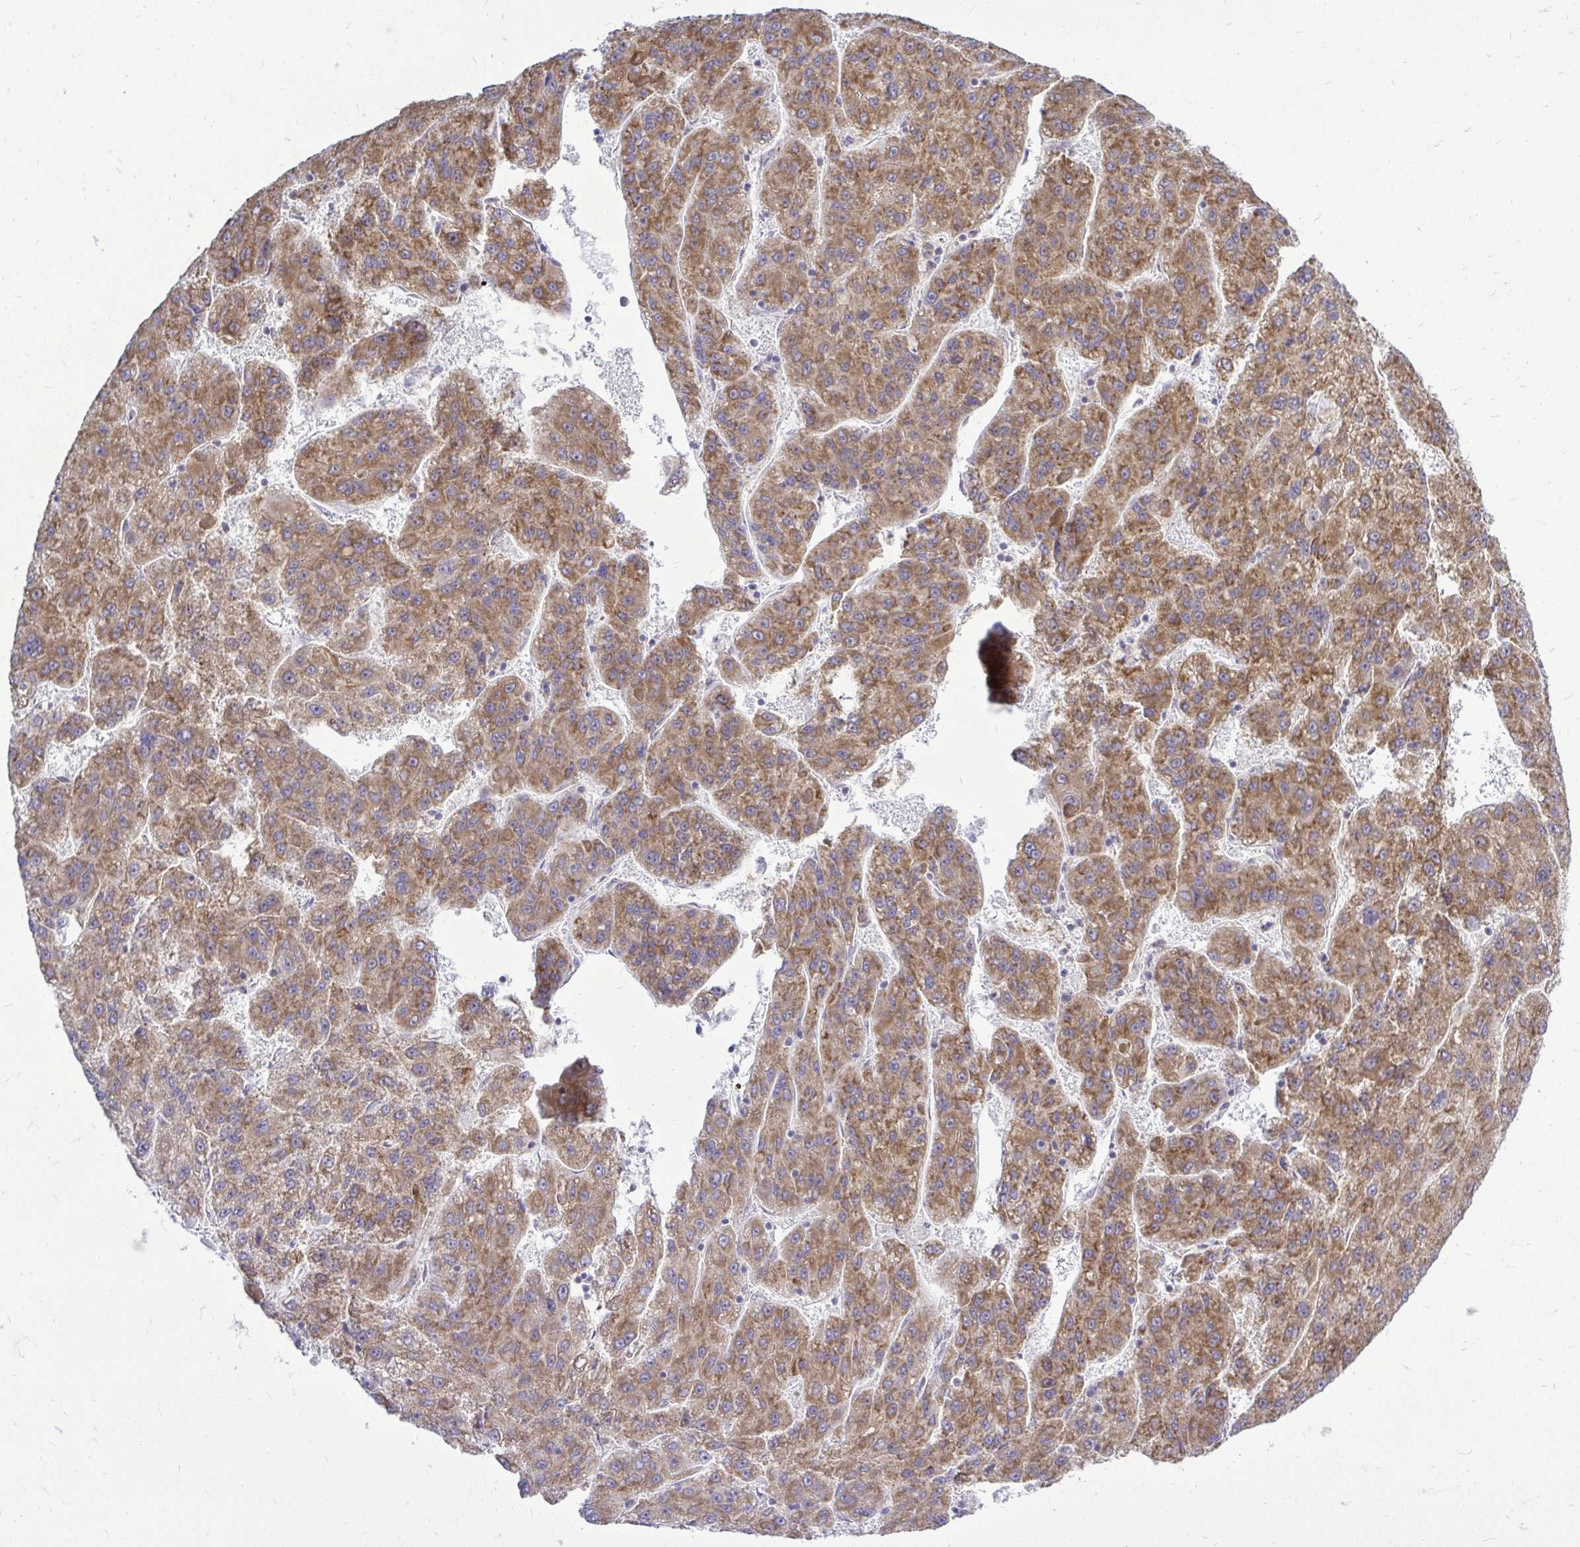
{"staining": {"intensity": "moderate", "quantity": ">75%", "location": "cytoplasmic/membranous"}, "tissue": "liver cancer", "cell_type": "Tumor cells", "image_type": "cancer", "snomed": [{"axis": "morphology", "description": "Carcinoma, Hepatocellular, NOS"}, {"axis": "topography", "description": "Liver"}], "caption": "Immunohistochemical staining of liver hepatocellular carcinoma displays medium levels of moderate cytoplasmic/membranous staining in about >75% of tumor cells.", "gene": "FMR1", "patient": {"sex": "female", "age": 82}}